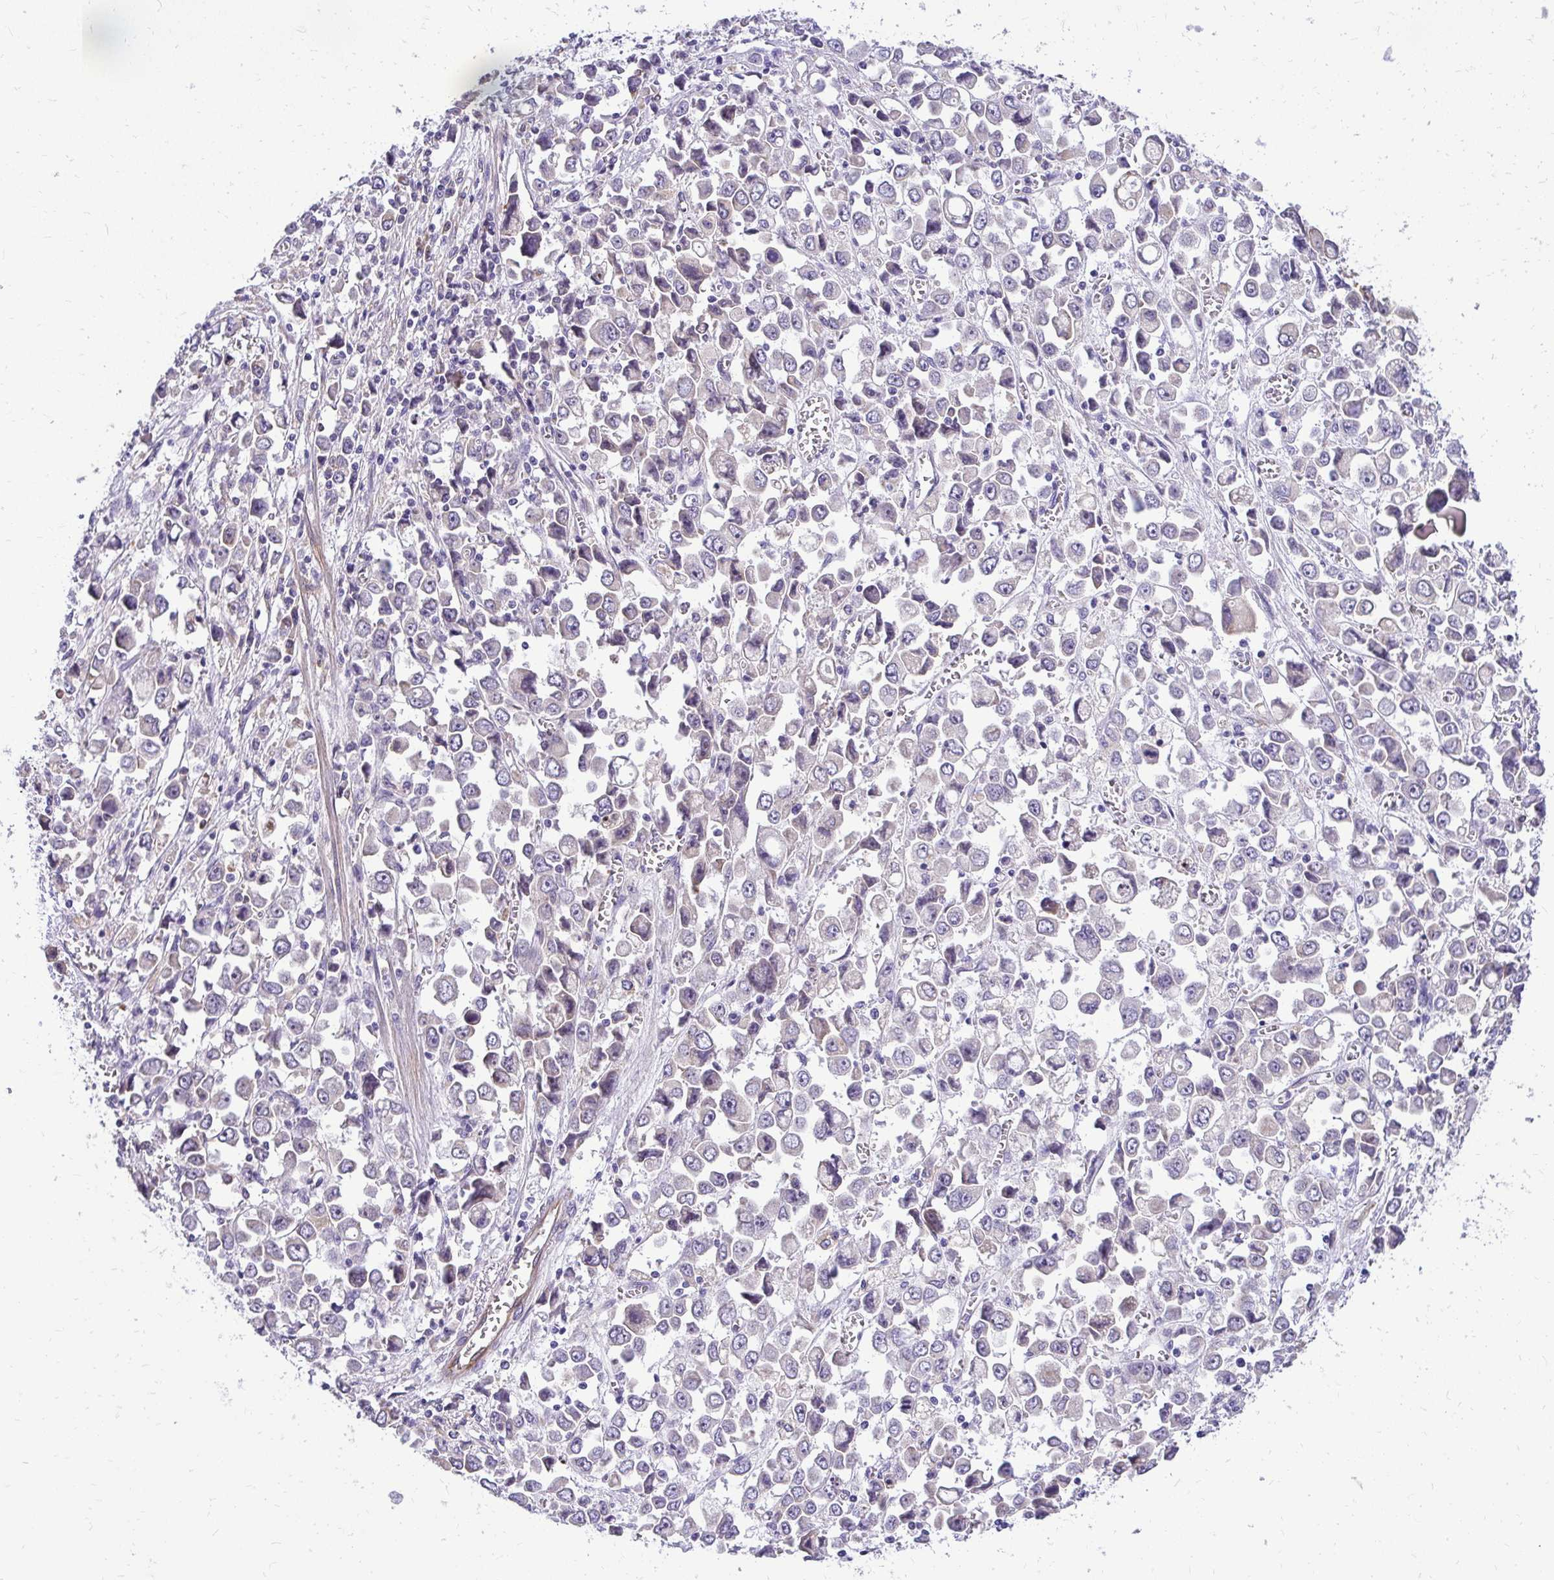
{"staining": {"intensity": "negative", "quantity": "none", "location": "none"}, "tissue": "stomach cancer", "cell_type": "Tumor cells", "image_type": "cancer", "snomed": [{"axis": "morphology", "description": "Adenocarcinoma, NOS"}, {"axis": "topography", "description": "Stomach, upper"}], "caption": "Tumor cells show no significant protein positivity in stomach cancer.", "gene": "NIFK", "patient": {"sex": "male", "age": 70}}